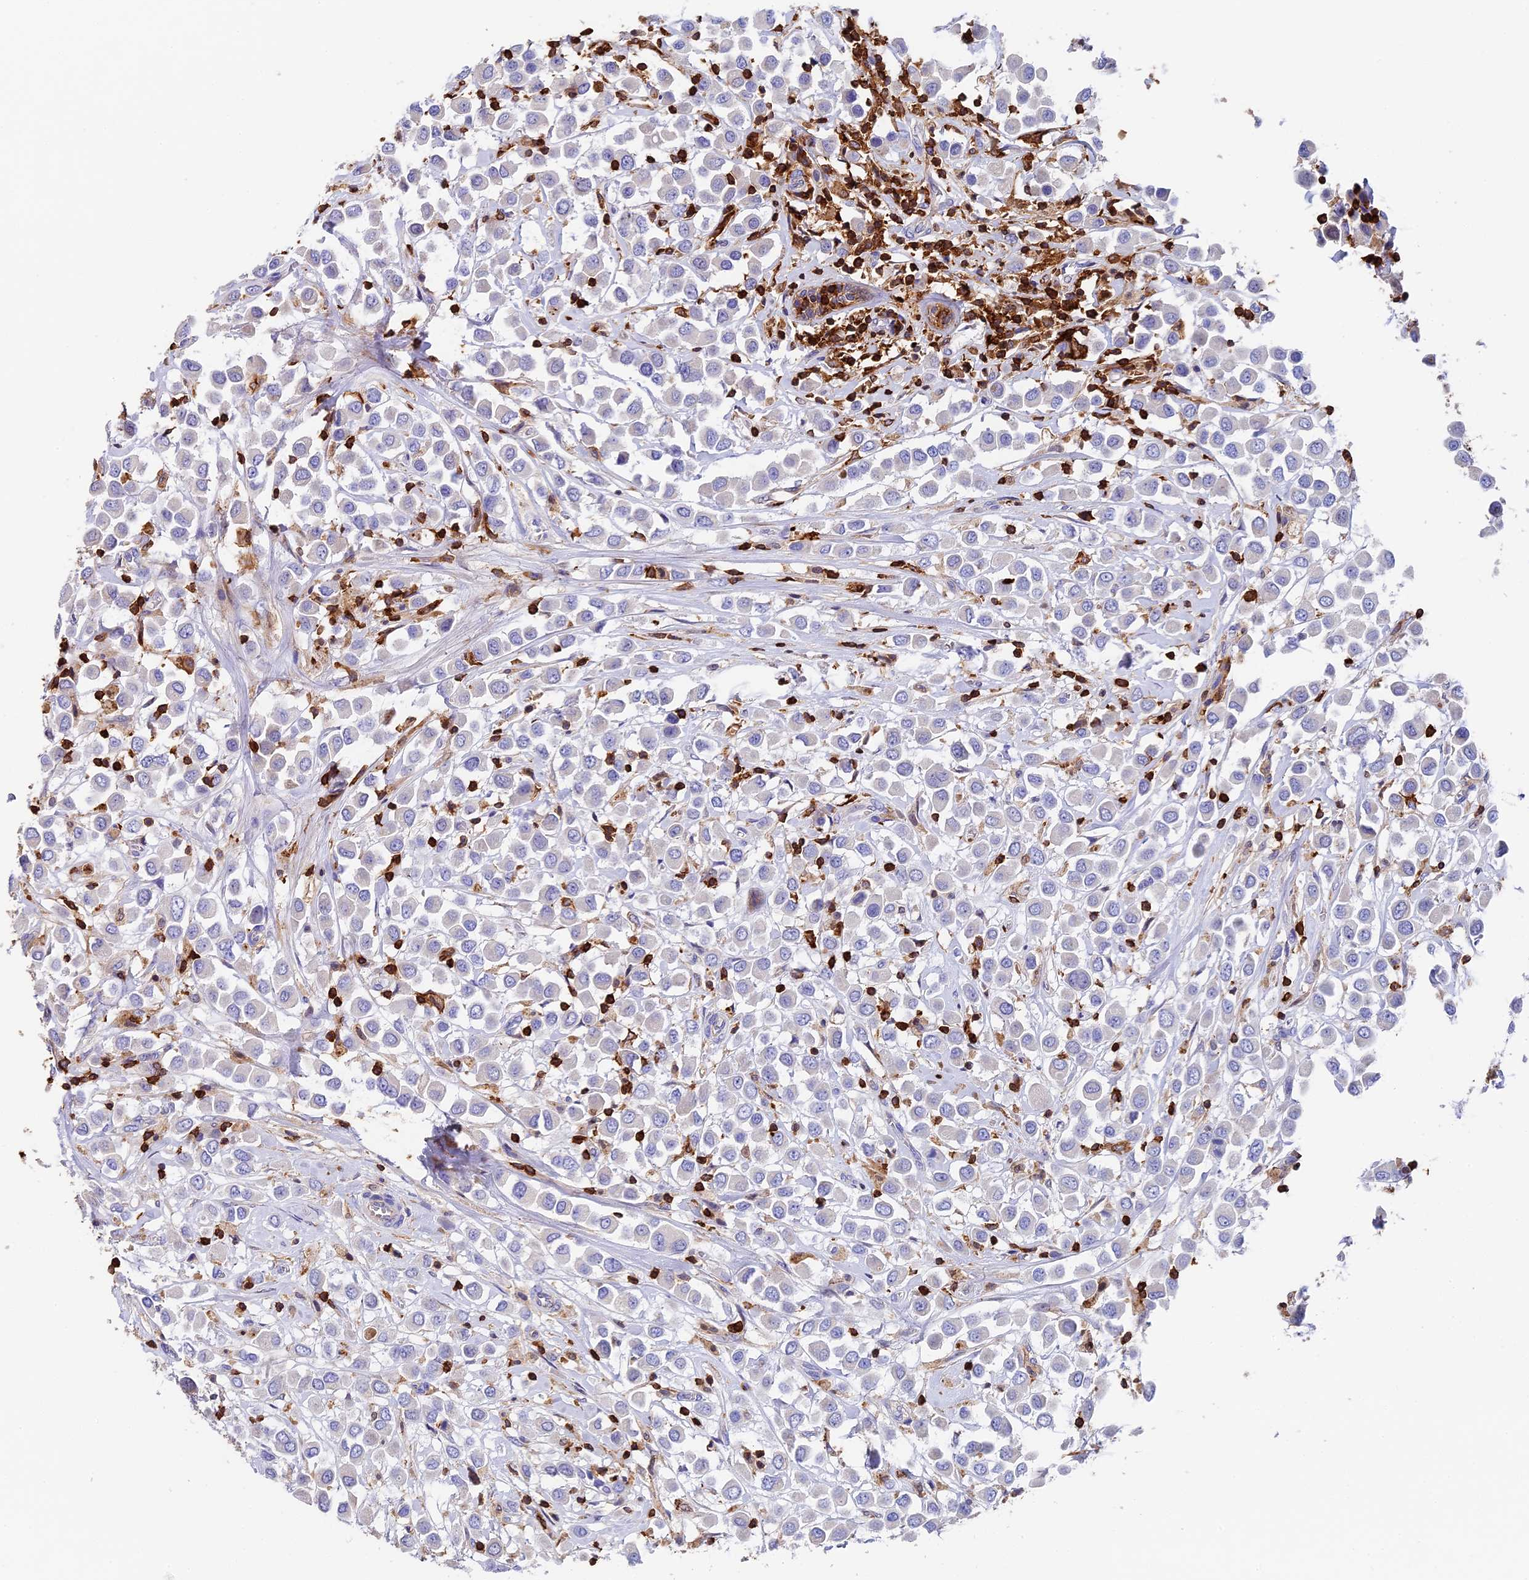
{"staining": {"intensity": "negative", "quantity": "none", "location": "none"}, "tissue": "breast cancer", "cell_type": "Tumor cells", "image_type": "cancer", "snomed": [{"axis": "morphology", "description": "Duct carcinoma"}, {"axis": "topography", "description": "Breast"}], "caption": "The IHC photomicrograph has no significant staining in tumor cells of breast intraductal carcinoma tissue. (DAB IHC visualized using brightfield microscopy, high magnification).", "gene": "ADAT1", "patient": {"sex": "female", "age": 61}}